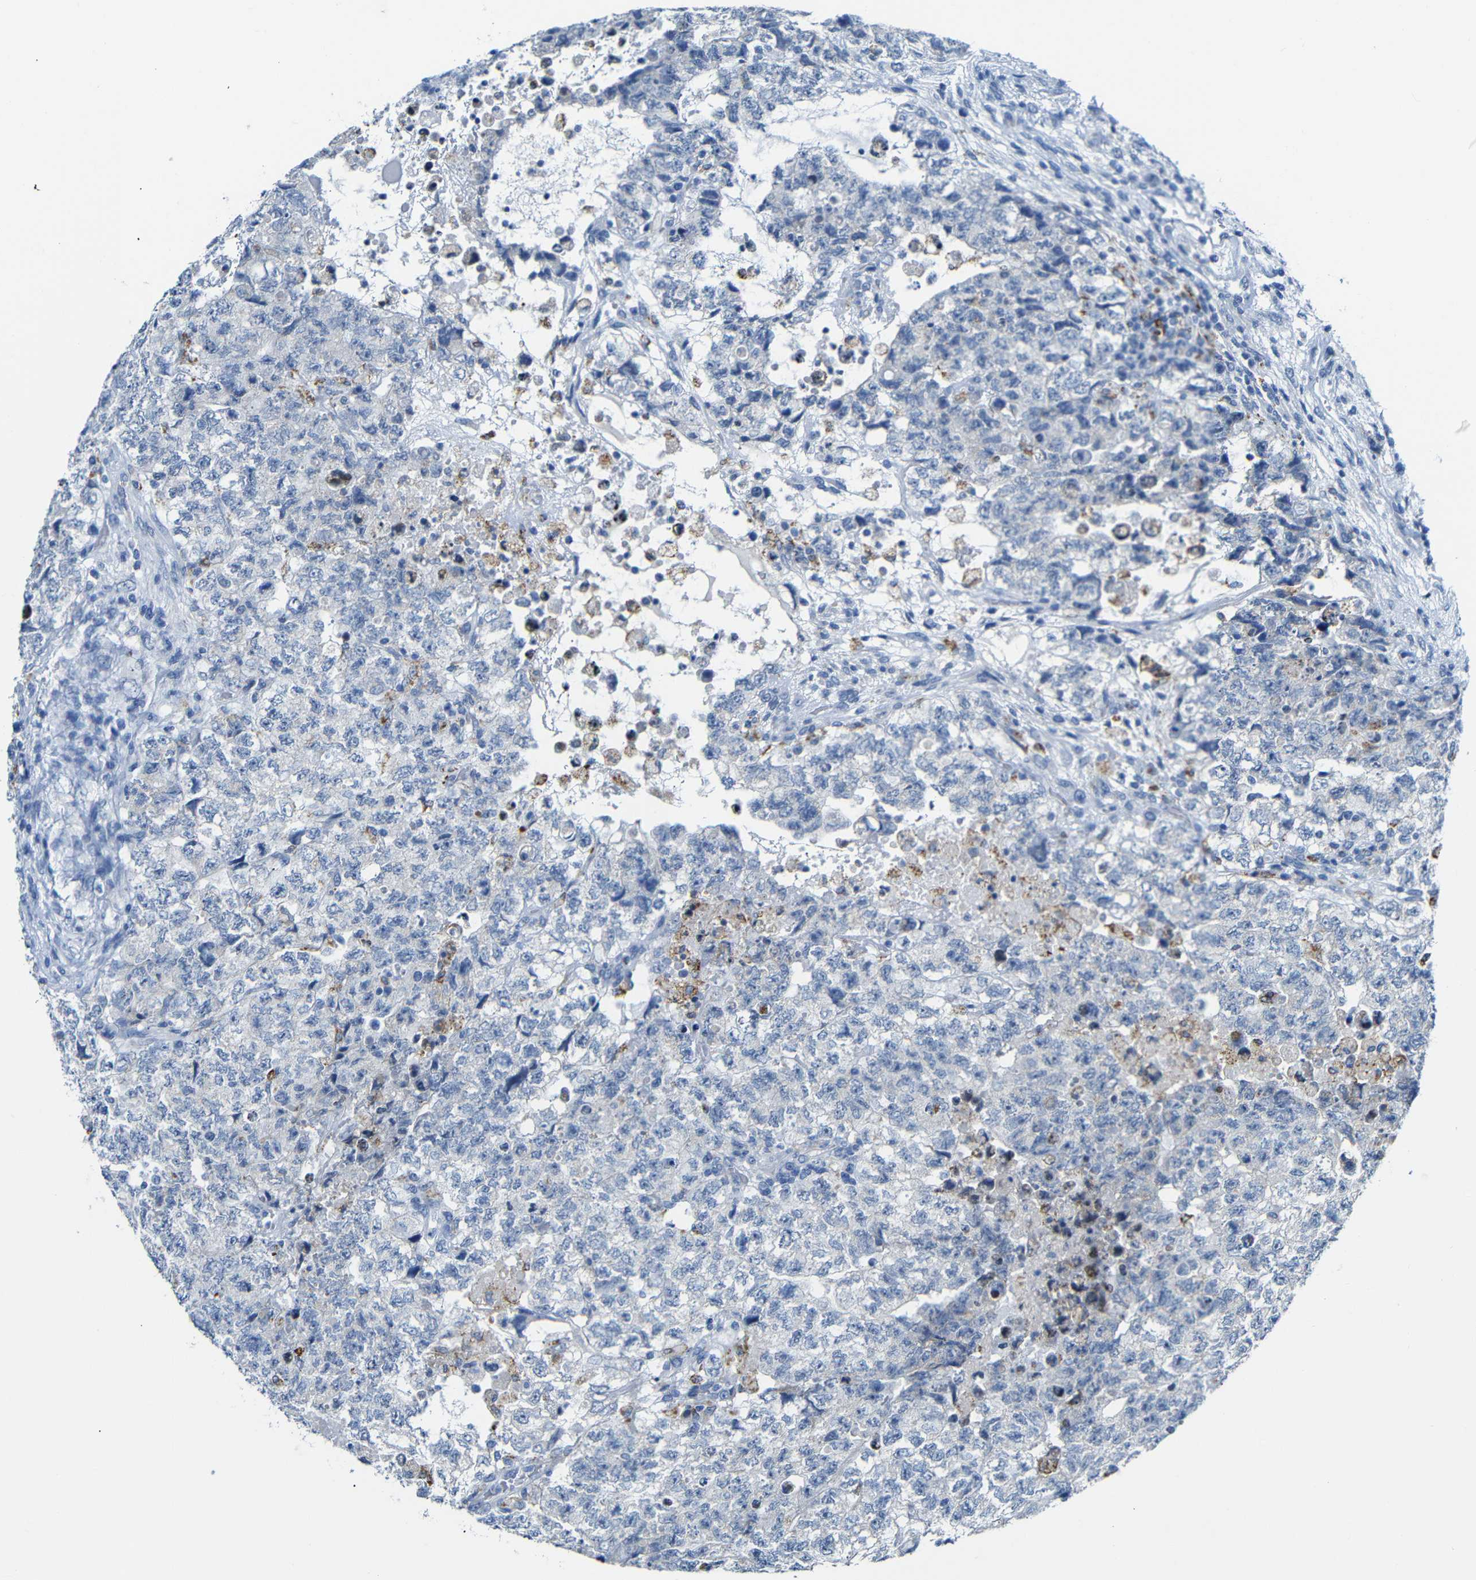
{"staining": {"intensity": "negative", "quantity": "none", "location": "none"}, "tissue": "testis cancer", "cell_type": "Tumor cells", "image_type": "cancer", "snomed": [{"axis": "morphology", "description": "Carcinoma, Embryonal, NOS"}, {"axis": "topography", "description": "Testis"}], "caption": "There is no significant staining in tumor cells of testis embryonal carcinoma.", "gene": "C15orf48", "patient": {"sex": "male", "age": 36}}